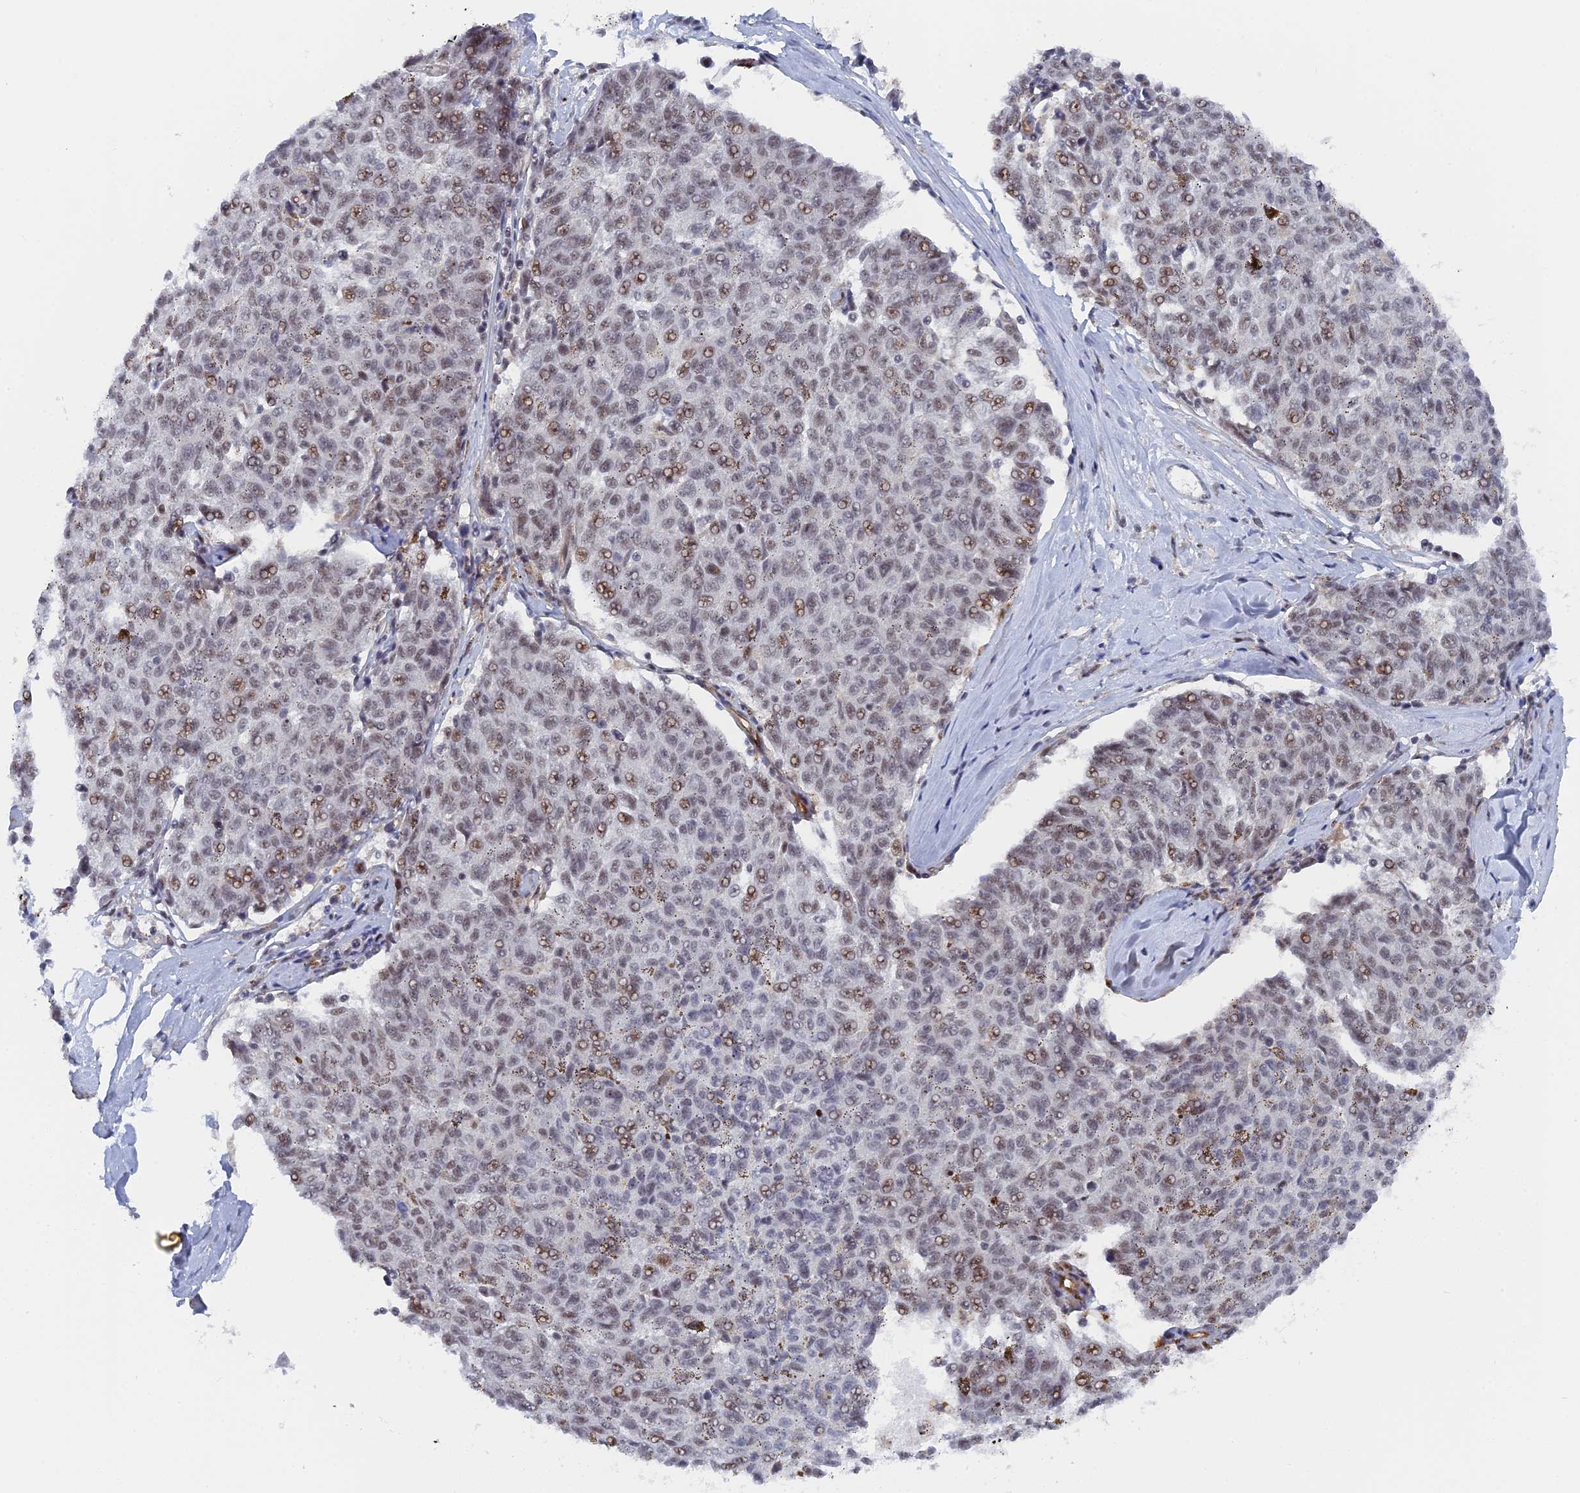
{"staining": {"intensity": "moderate", "quantity": "25%-75%", "location": "nuclear"}, "tissue": "melanoma", "cell_type": "Tumor cells", "image_type": "cancer", "snomed": [{"axis": "morphology", "description": "Malignant melanoma, NOS"}, {"axis": "topography", "description": "Skin"}], "caption": "Immunohistochemistry photomicrograph of neoplastic tissue: melanoma stained using immunohistochemistry demonstrates medium levels of moderate protein expression localized specifically in the nuclear of tumor cells, appearing as a nuclear brown color.", "gene": "CCDC85A", "patient": {"sex": "female", "age": 72}}